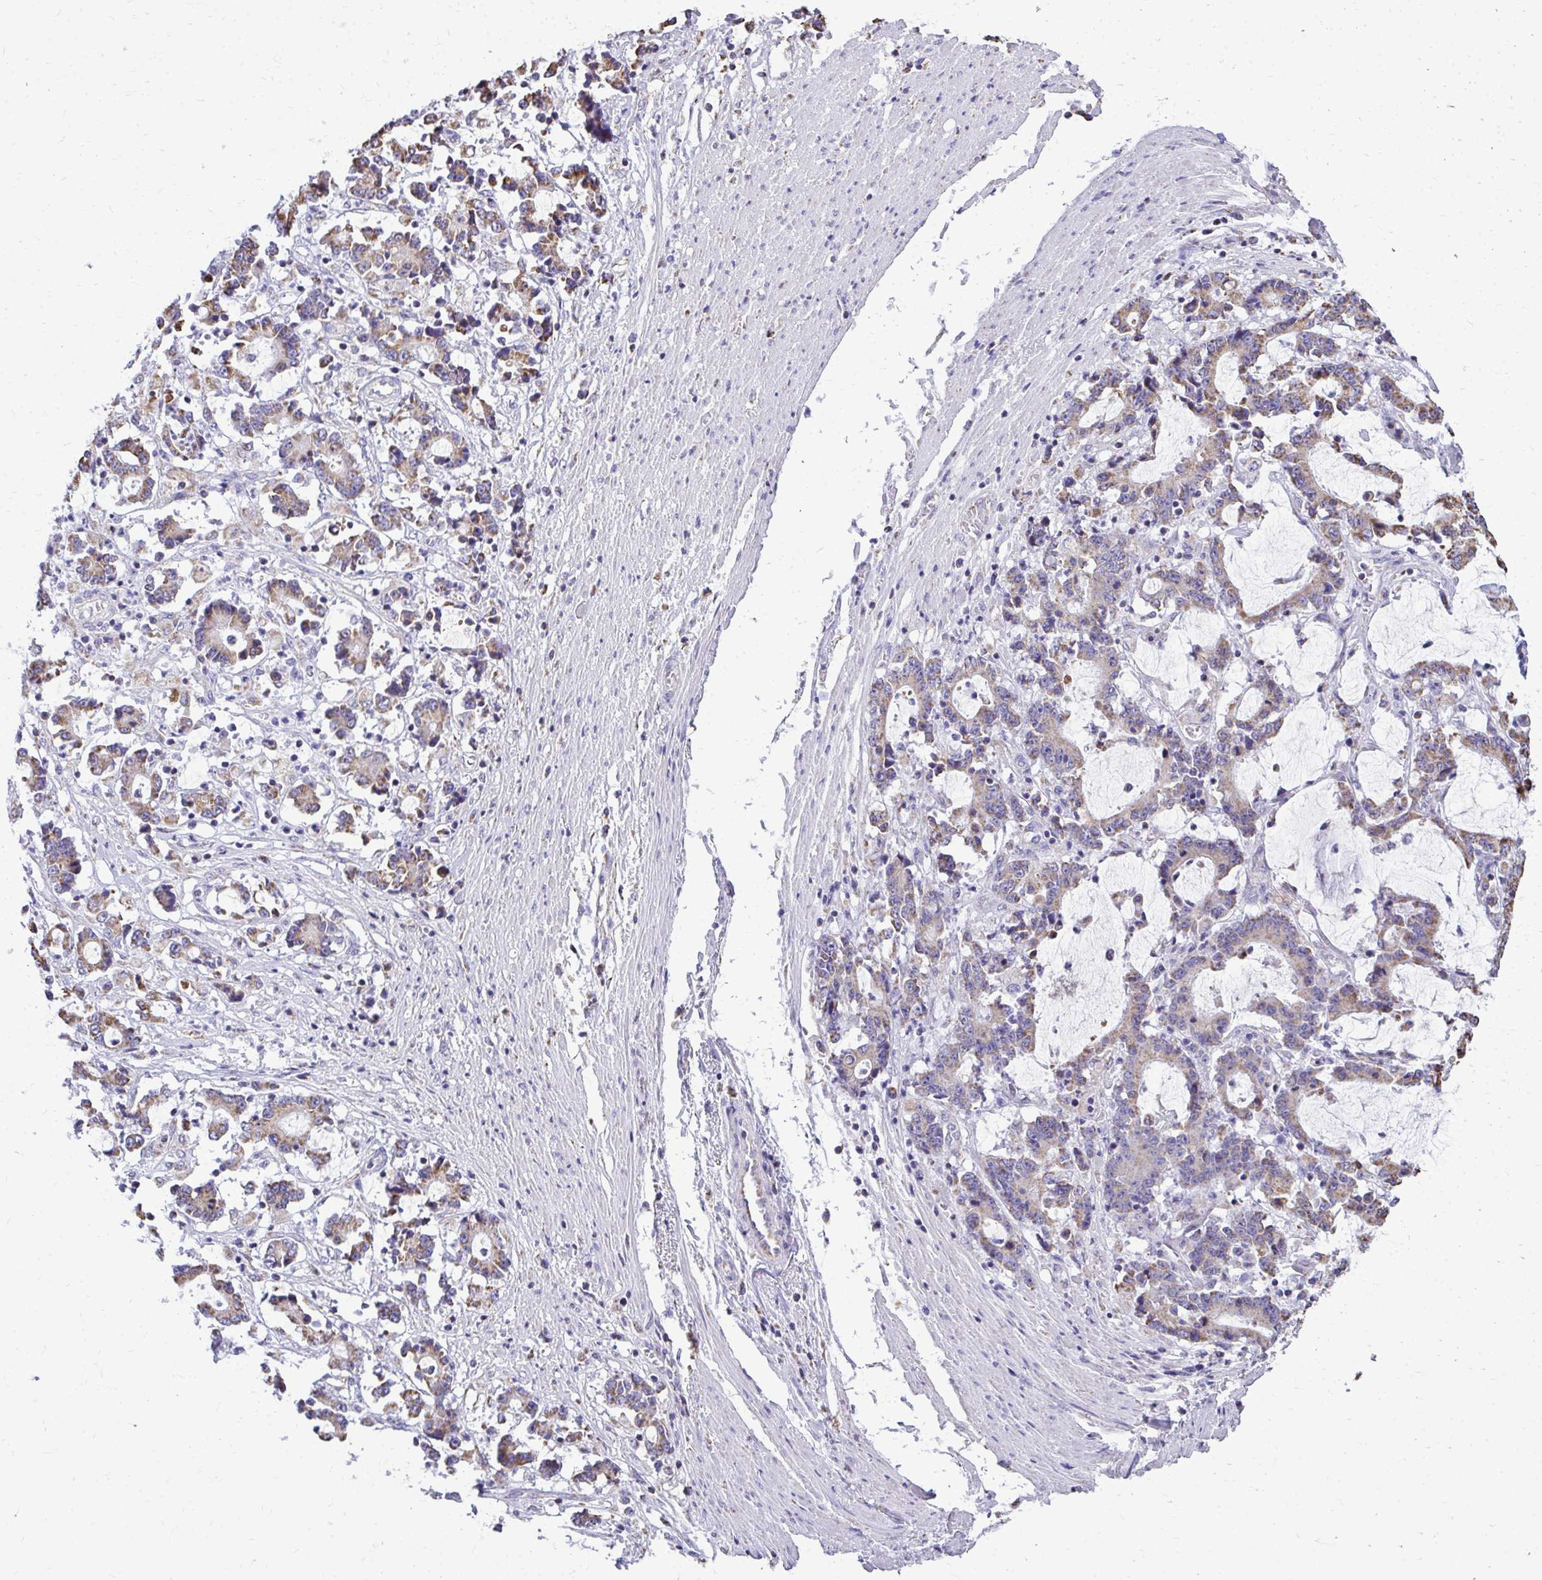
{"staining": {"intensity": "weak", "quantity": "25%-75%", "location": "cytoplasmic/membranous"}, "tissue": "stomach cancer", "cell_type": "Tumor cells", "image_type": "cancer", "snomed": [{"axis": "morphology", "description": "Adenocarcinoma, NOS"}, {"axis": "topography", "description": "Stomach, upper"}], "caption": "Stomach adenocarcinoma tissue shows weak cytoplasmic/membranous staining in about 25%-75% of tumor cells", "gene": "MPZL2", "patient": {"sex": "male", "age": 68}}